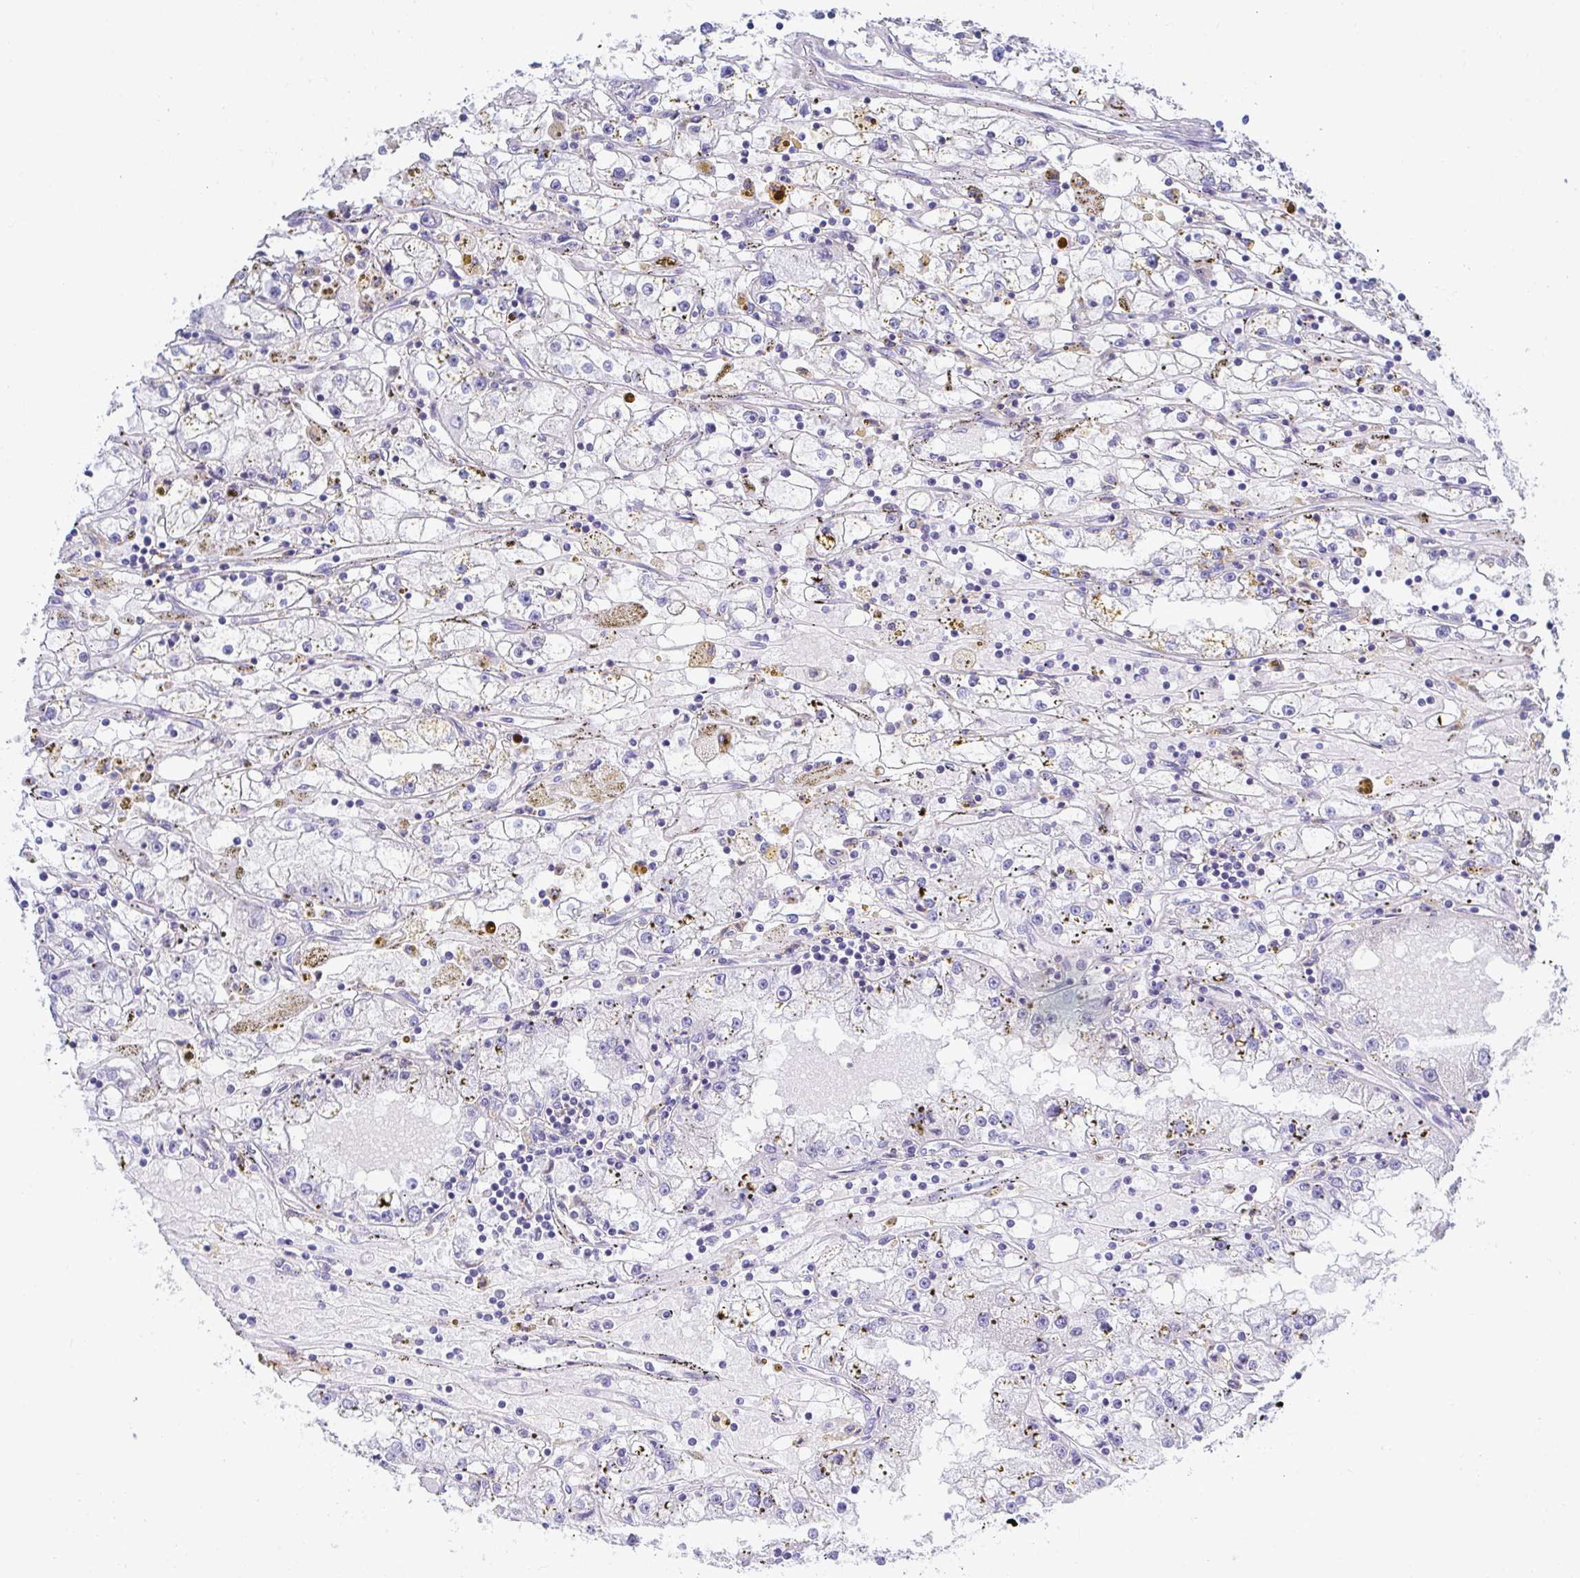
{"staining": {"intensity": "moderate", "quantity": "<25%", "location": "cytoplasmic/membranous"}, "tissue": "renal cancer", "cell_type": "Tumor cells", "image_type": "cancer", "snomed": [{"axis": "morphology", "description": "Adenocarcinoma, NOS"}, {"axis": "topography", "description": "Kidney"}], "caption": "Tumor cells reveal low levels of moderate cytoplasmic/membranous expression in approximately <25% of cells in adenocarcinoma (renal). (DAB (3,3'-diaminobenzidine) = brown stain, brightfield microscopy at high magnification).", "gene": "FRMD3", "patient": {"sex": "male", "age": 56}}